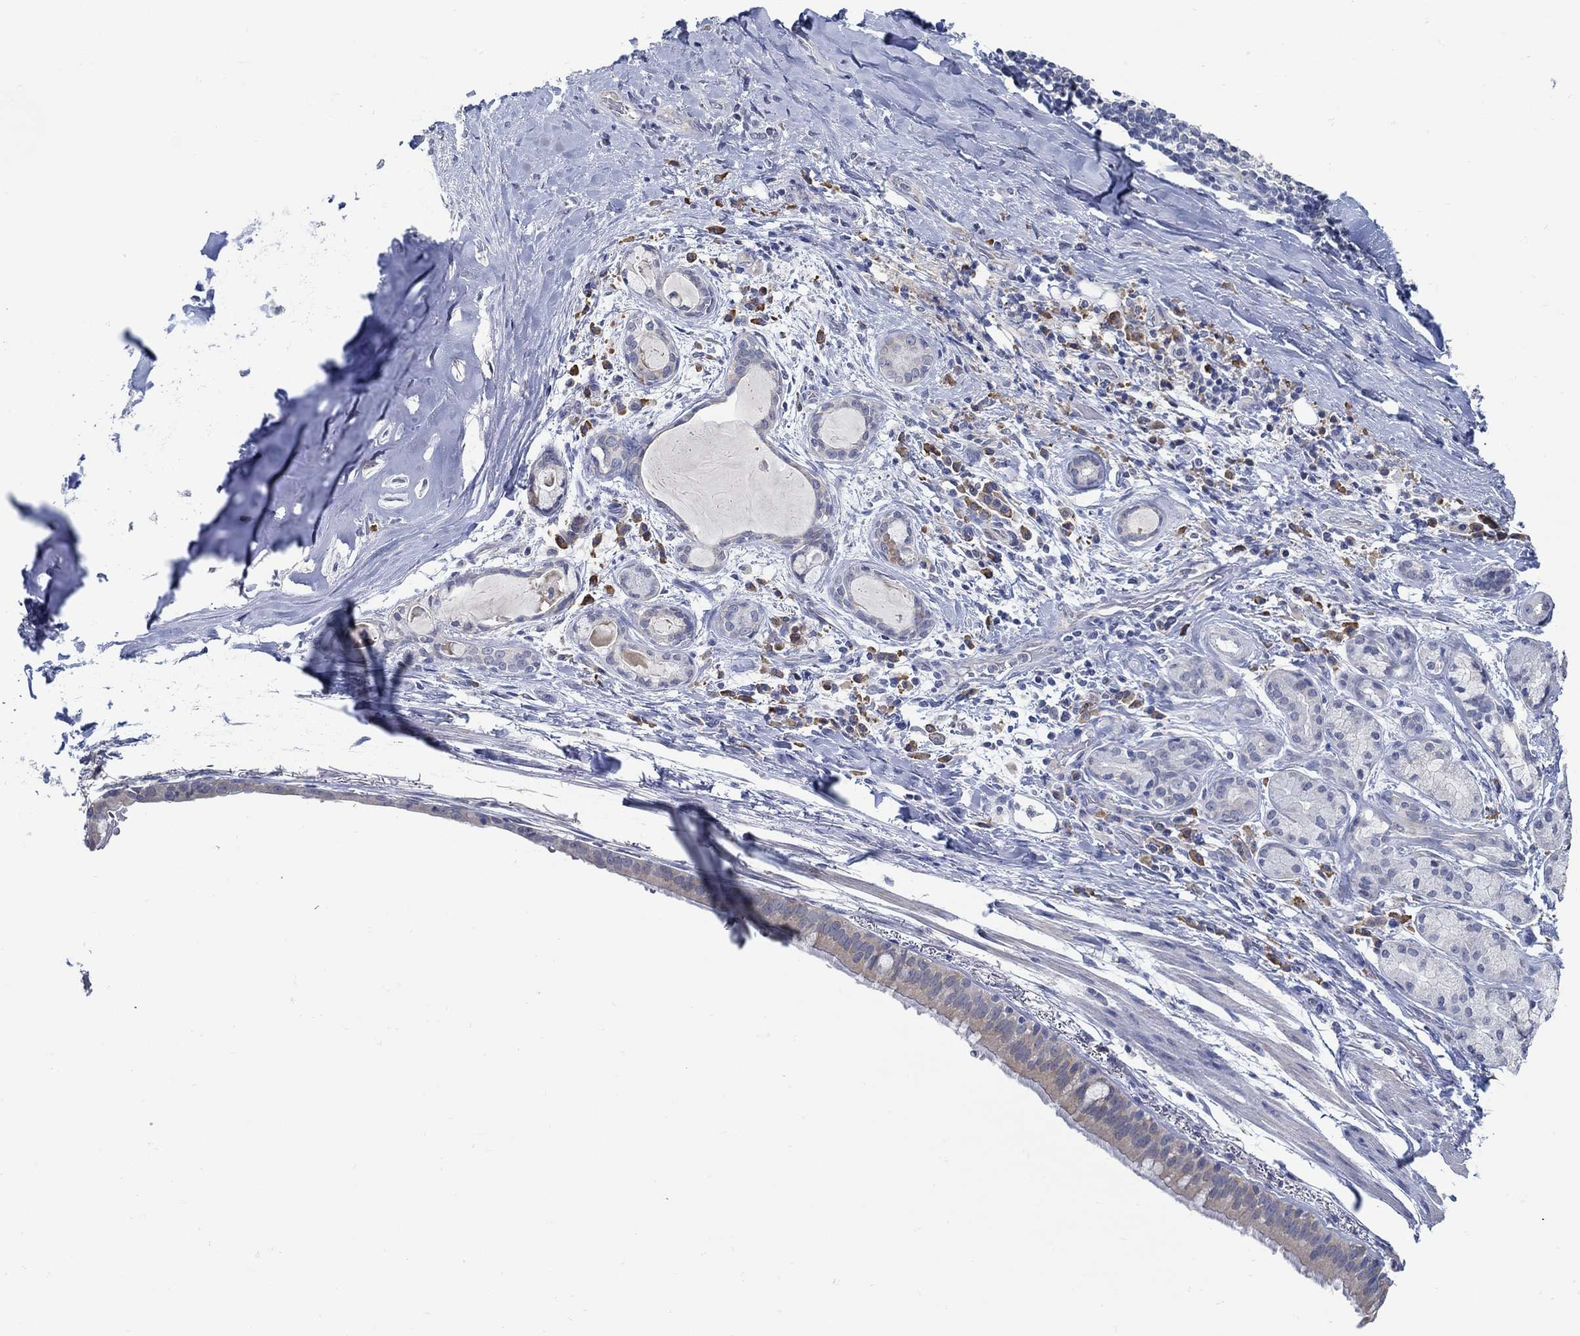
{"staining": {"intensity": "weak", "quantity": "<25%", "location": "cytoplasmic/membranous"}, "tissue": "bronchus", "cell_type": "Respiratory epithelial cells", "image_type": "normal", "snomed": [{"axis": "morphology", "description": "Normal tissue, NOS"}, {"axis": "morphology", "description": "Squamous cell carcinoma, NOS"}, {"axis": "topography", "description": "Bronchus"}, {"axis": "topography", "description": "Lung"}], "caption": "Benign bronchus was stained to show a protein in brown. There is no significant staining in respiratory epithelial cells.", "gene": "PCDH11X", "patient": {"sex": "male", "age": 69}}